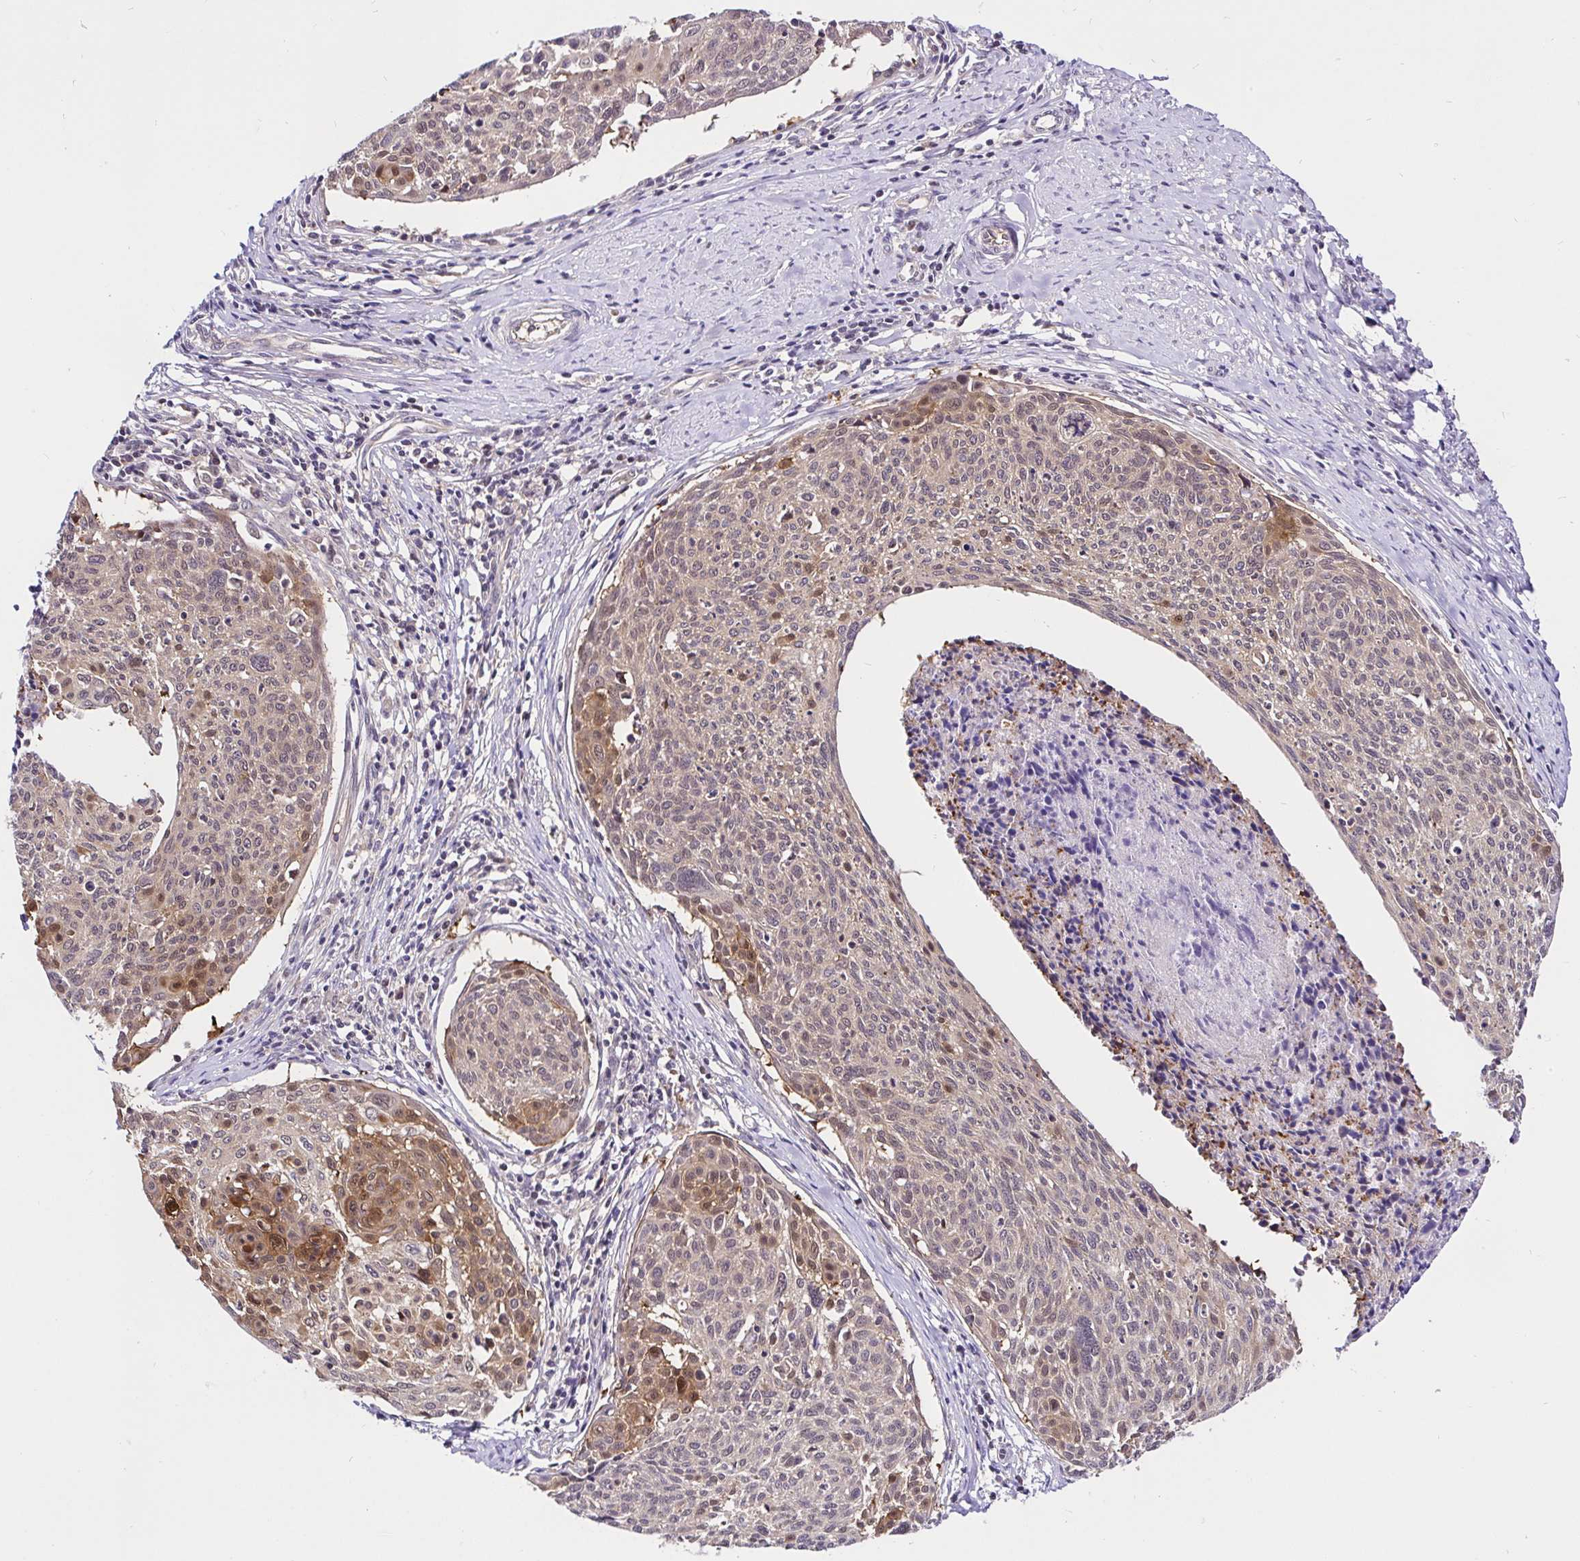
{"staining": {"intensity": "moderate", "quantity": "<25%", "location": "cytoplasmic/membranous"}, "tissue": "cervical cancer", "cell_type": "Tumor cells", "image_type": "cancer", "snomed": [{"axis": "morphology", "description": "Squamous cell carcinoma, NOS"}, {"axis": "topography", "description": "Cervix"}], "caption": "Protein staining demonstrates moderate cytoplasmic/membranous staining in approximately <25% of tumor cells in cervical cancer (squamous cell carcinoma).", "gene": "UBE2M", "patient": {"sex": "female", "age": 49}}